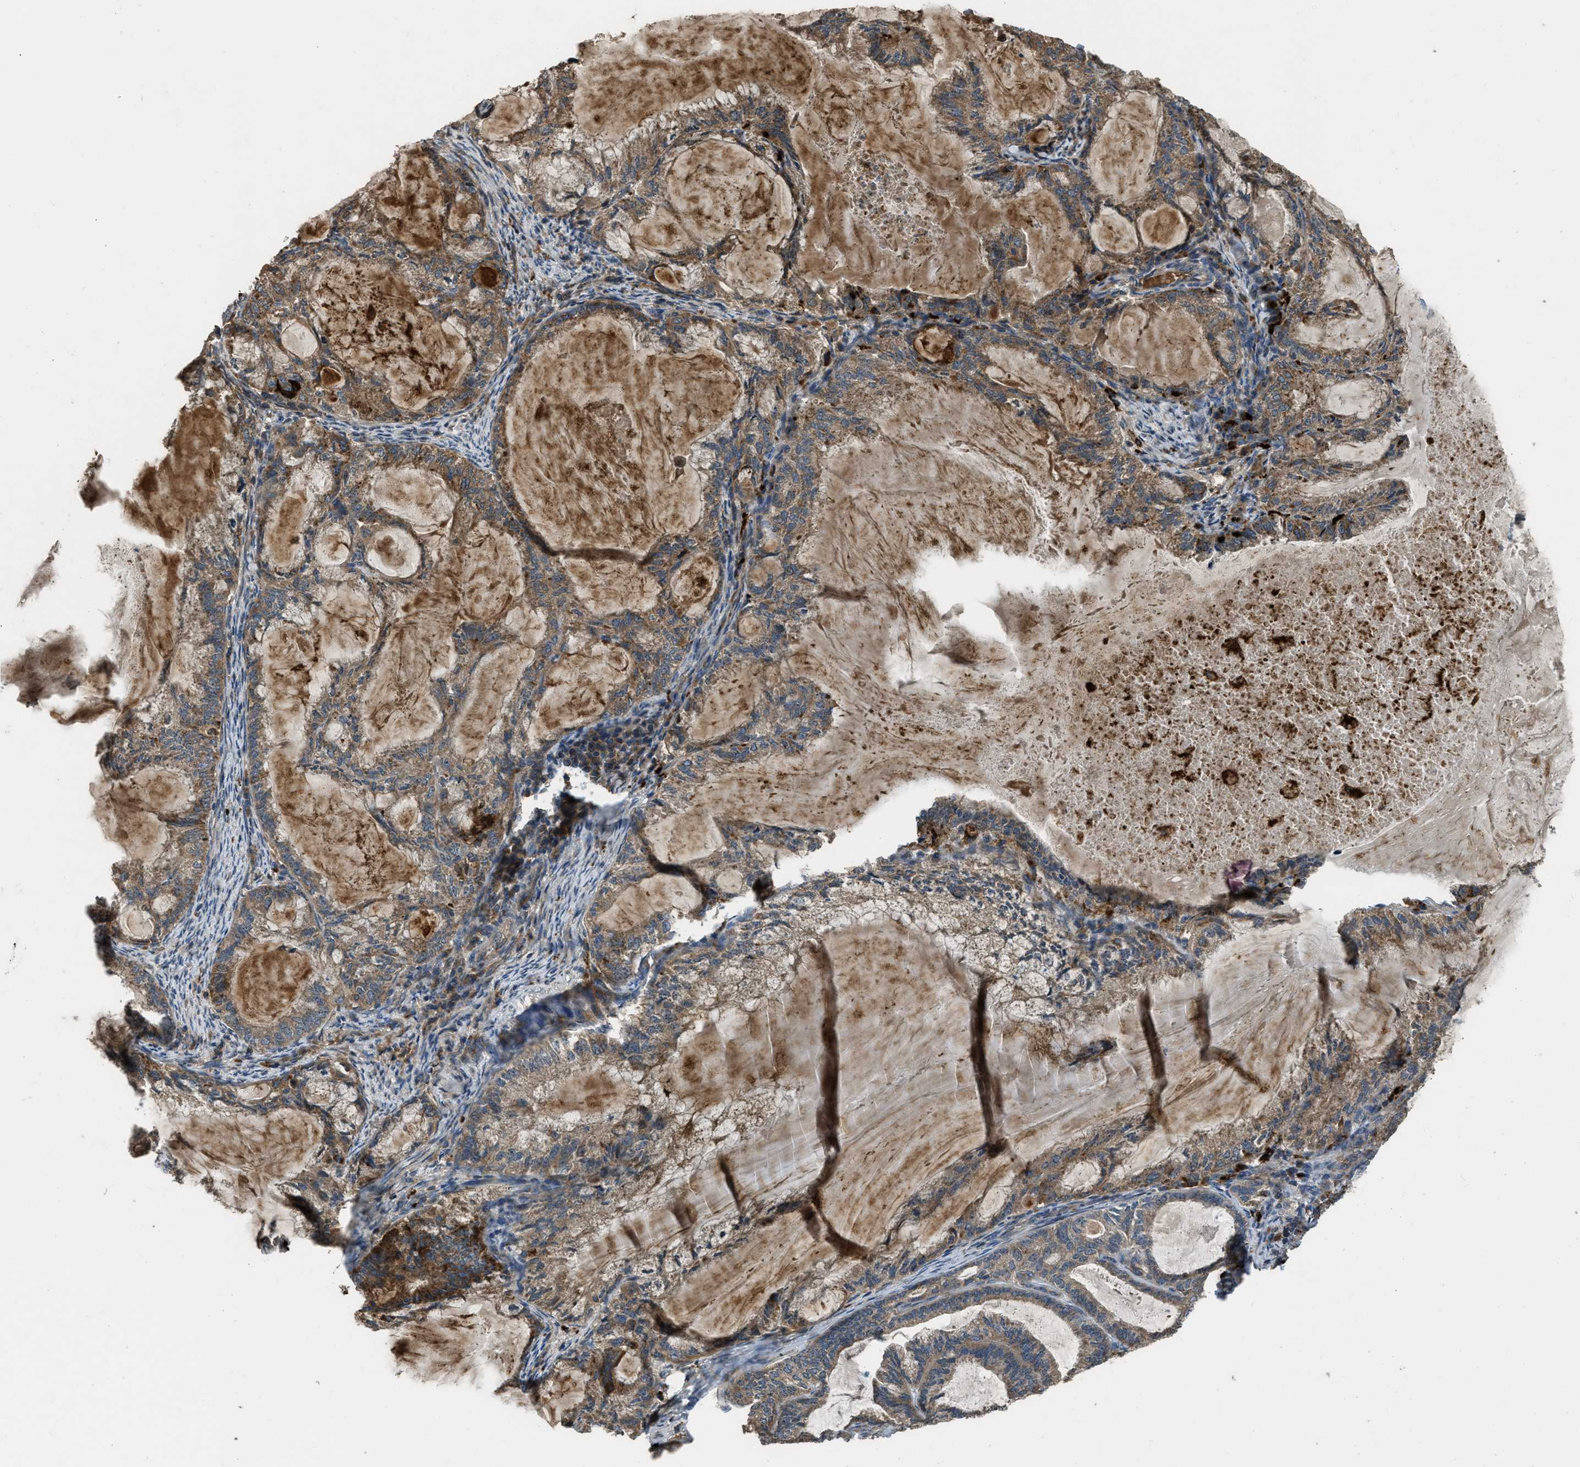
{"staining": {"intensity": "moderate", "quantity": ">75%", "location": "cytoplasmic/membranous"}, "tissue": "endometrial cancer", "cell_type": "Tumor cells", "image_type": "cancer", "snomed": [{"axis": "morphology", "description": "Adenocarcinoma, NOS"}, {"axis": "topography", "description": "Endometrium"}], "caption": "DAB (3,3'-diaminobenzidine) immunohistochemical staining of human endometrial cancer shows moderate cytoplasmic/membranous protein expression in about >75% of tumor cells.", "gene": "GGH", "patient": {"sex": "female", "age": 86}}